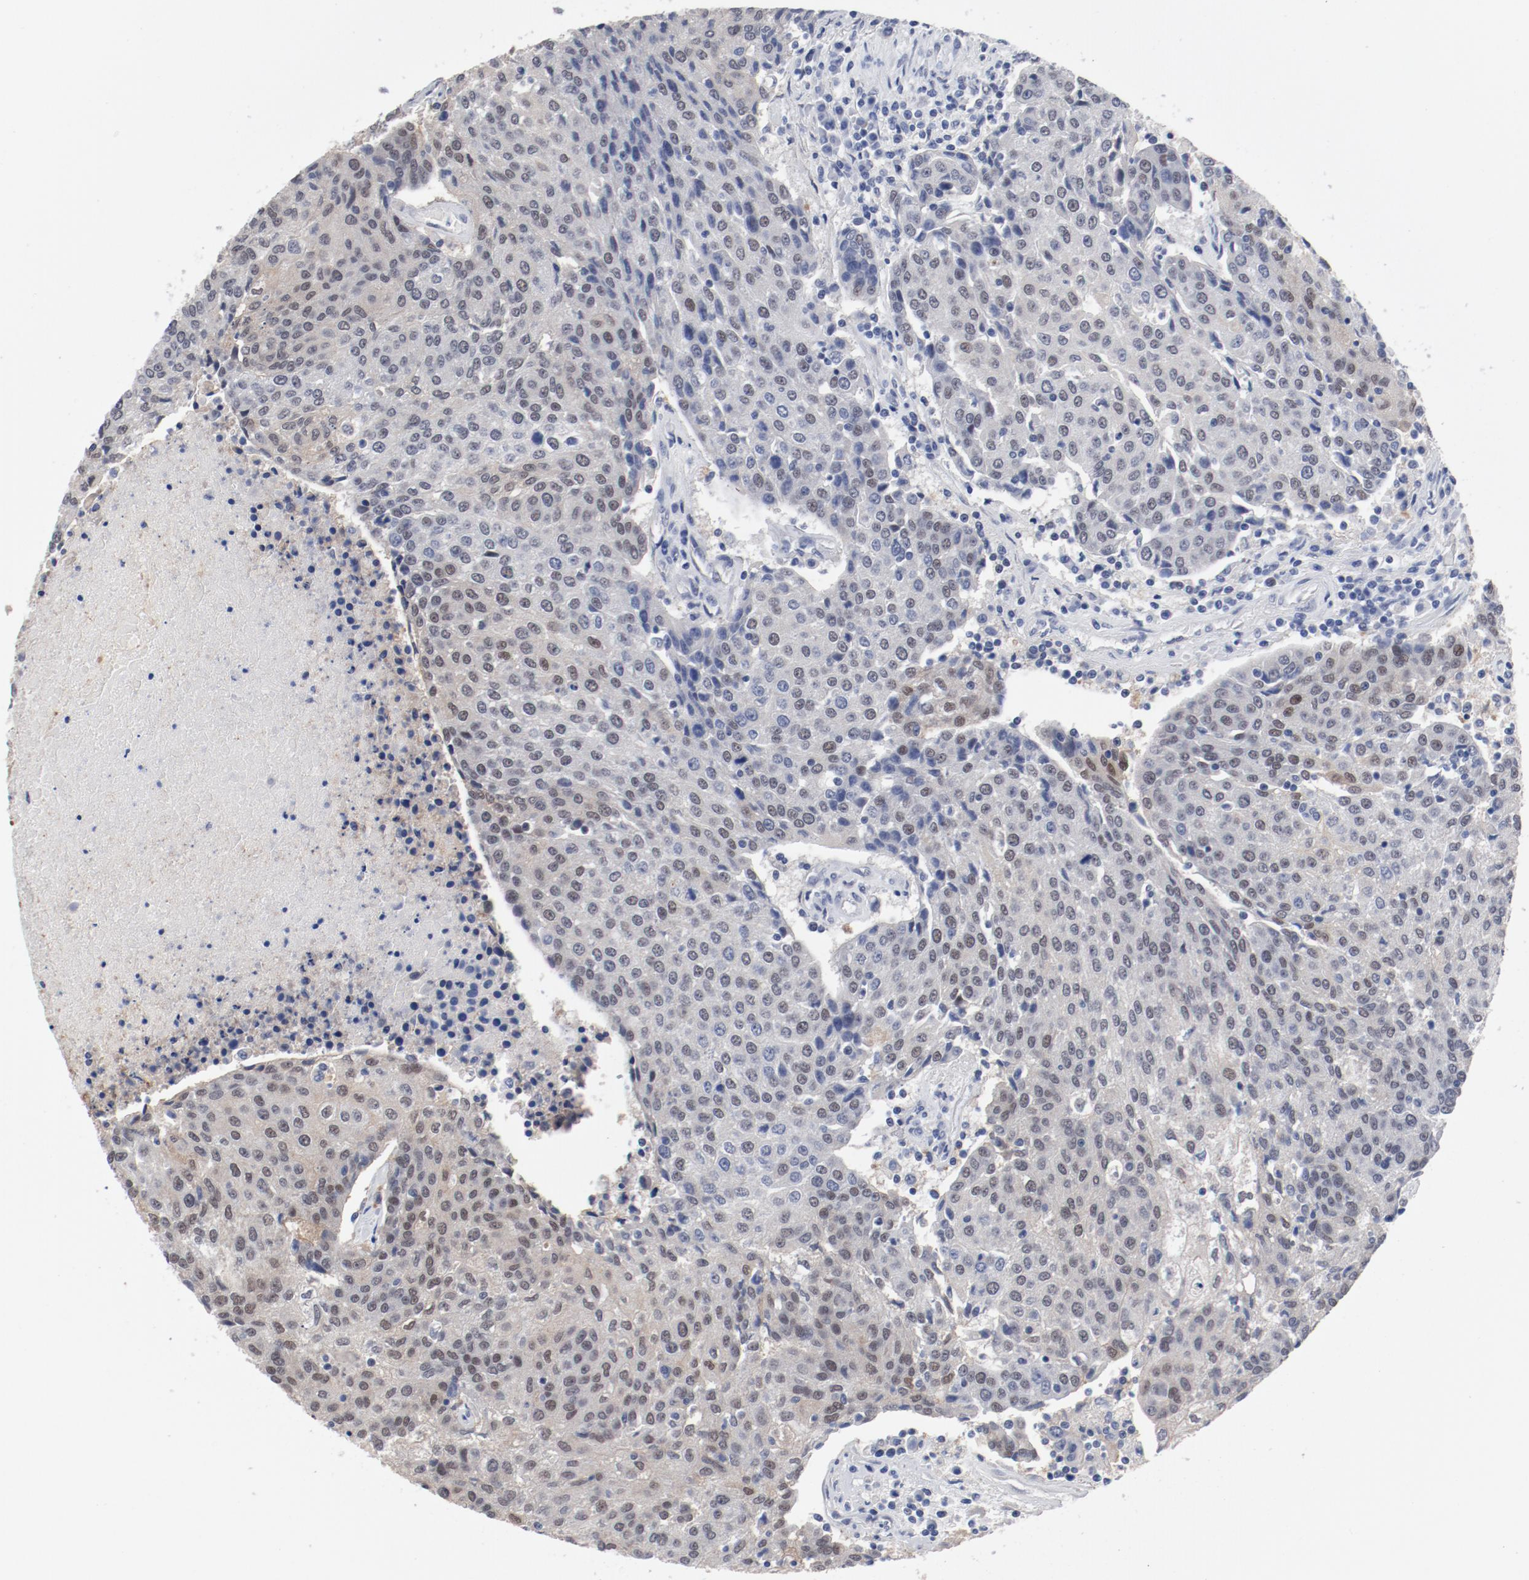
{"staining": {"intensity": "weak", "quantity": "25%-75%", "location": "nuclear"}, "tissue": "urothelial cancer", "cell_type": "Tumor cells", "image_type": "cancer", "snomed": [{"axis": "morphology", "description": "Urothelial carcinoma, High grade"}, {"axis": "topography", "description": "Urinary bladder"}], "caption": "Weak nuclear staining is identified in approximately 25%-75% of tumor cells in urothelial cancer.", "gene": "ANKLE2", "patient": {"sex": "female", "age": 85}}